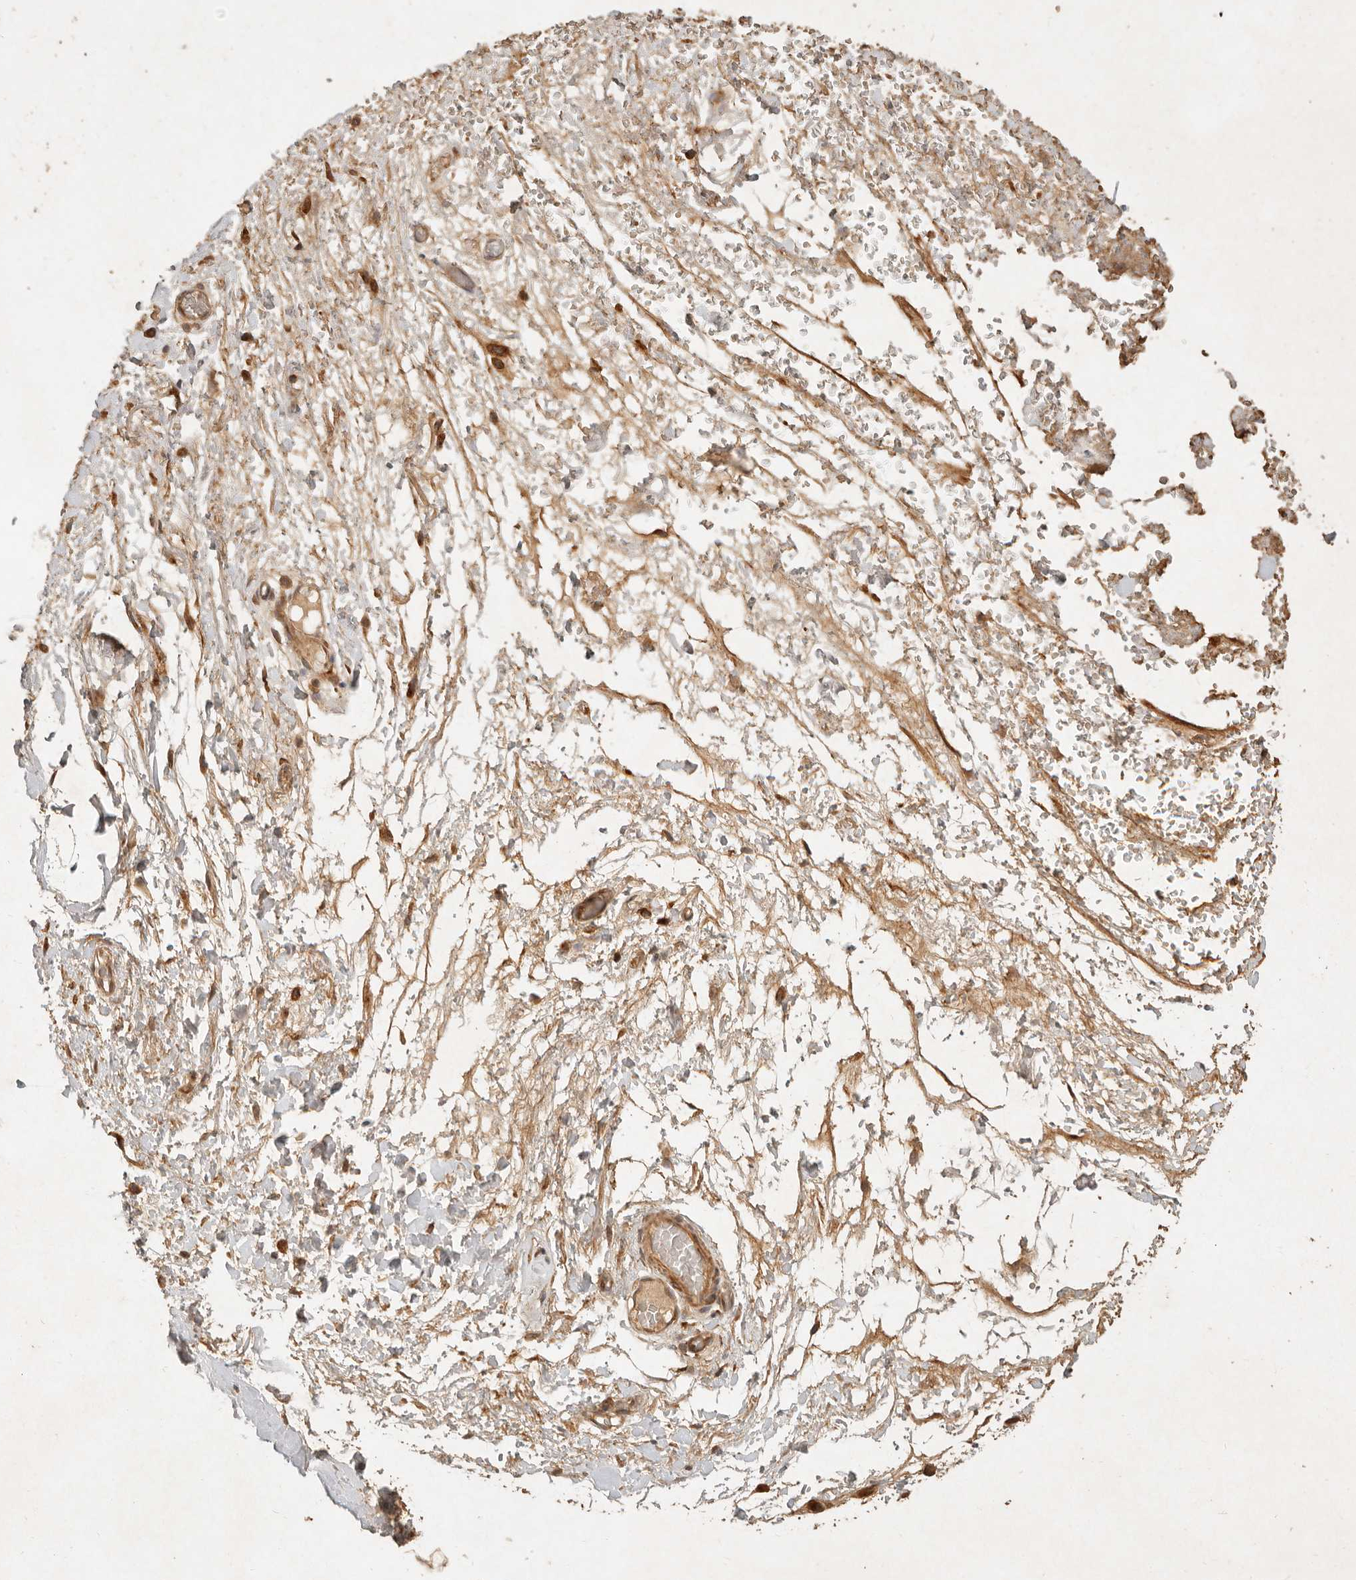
{"staining": {"intensity": "moderate", "quantity": ">75%", "location": "cytoplasmic/membranous"}, "tissue": "adipose tissue", "cell_type": "Adipocytes", "image_type": "normal", "snomed": [{"axis": "morphology", "description": "Normal tissue, NOS"}, {"axis": "morphology", "description": "Adenocarcinoma, NOS"}, {"axis": "topography", "description": "Esophagus"}], "caption": "The immunohistochemical stain labels moderate cytoplasmic/membranous positivity in adipocytes of benign adipose tissue. The staining was performed using DAB (3,3'-diaminobenzidine), with brown indicating positive protein expression. Nuclei are stained blue with hematoxylin.", "gene": "CLEC4C", "patient": {"sex": "male", "age": 62}}